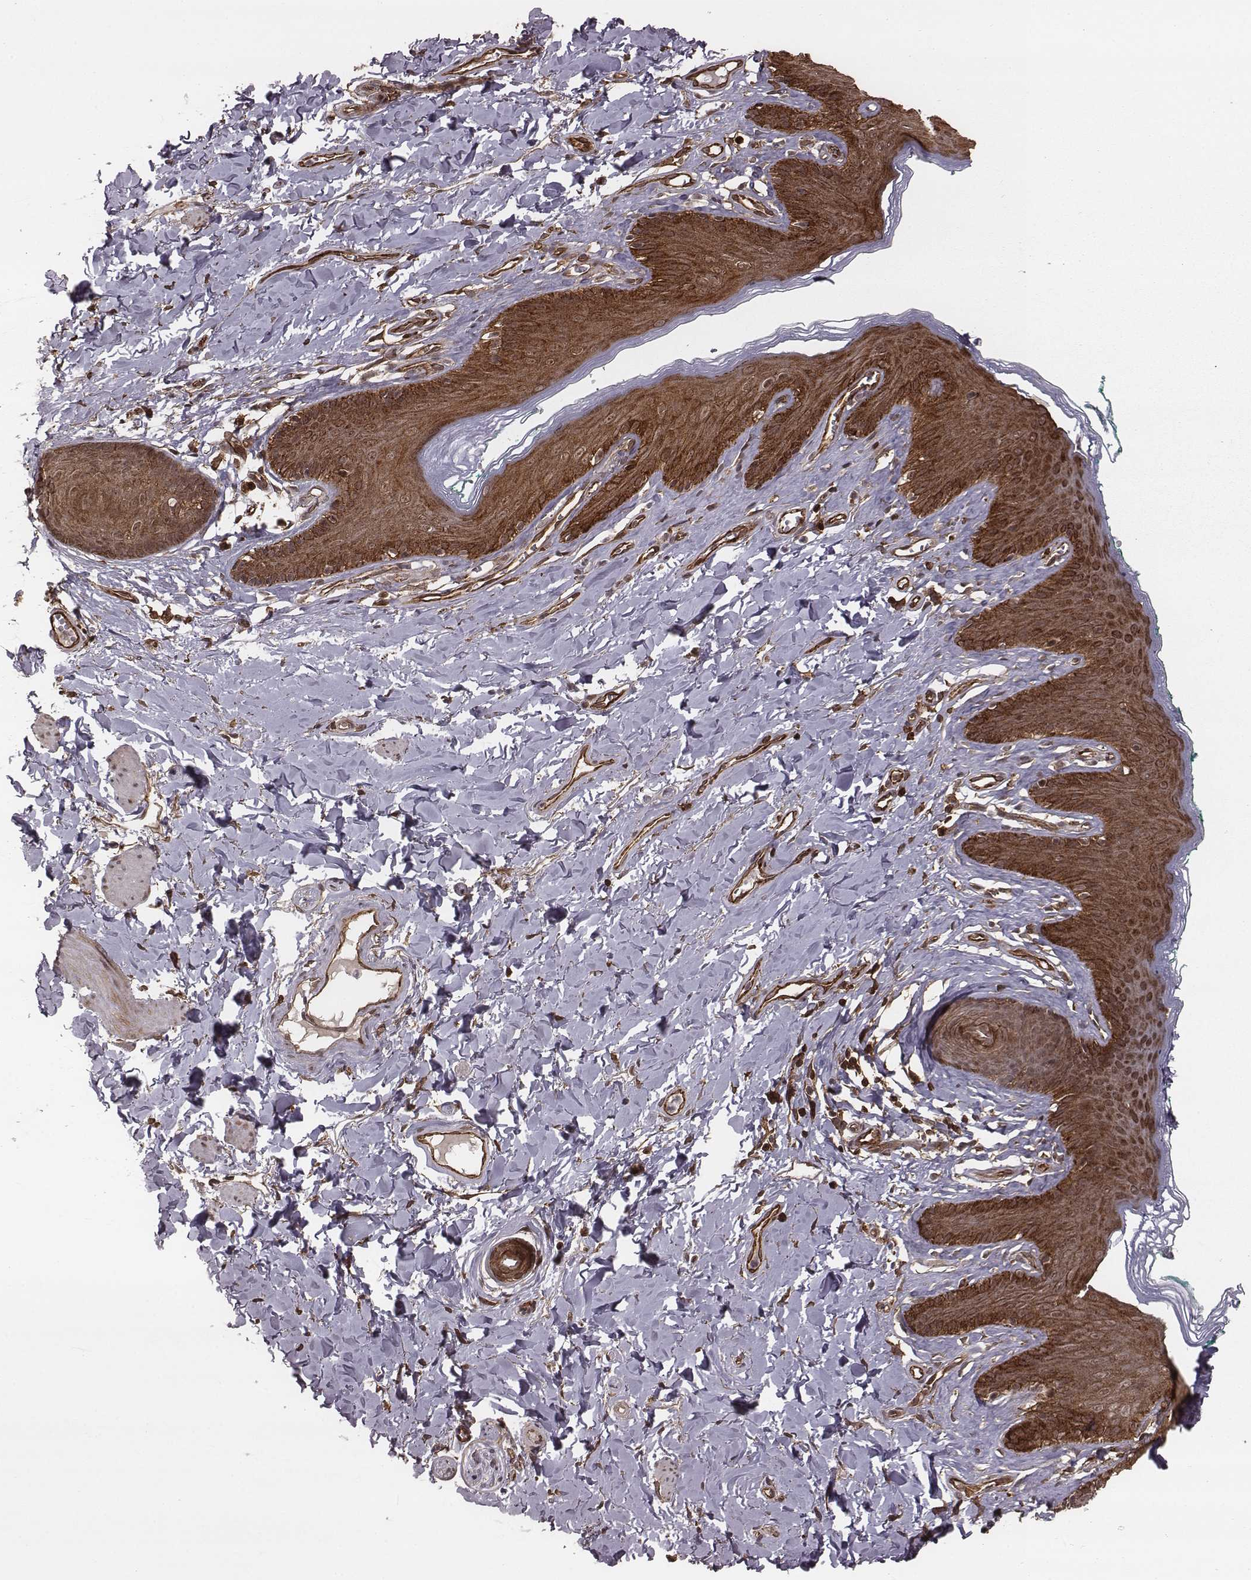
{"staining": {"intensity": "strong", "quantity": ">75%", "location": "cytoplasmic/membranous,nuclear"}, "tissue": "skin", "cell_type": "Epidermal cells", "image_type": "normal", "snomed": [{"axis": "morphology", "description": "Normal tissue, NOS"}, {"axis": "topography", "description": "Vulva"}], "caption": "Epidermal cells show strong cytoplasmic/membranous,nuclear staining in approximately >75% of cells in benign skin. (Brightfield microscopy of DAB IHC at high magnification).", "gene": "RPL3", "patient": {"sex": "female", "age": 66}}